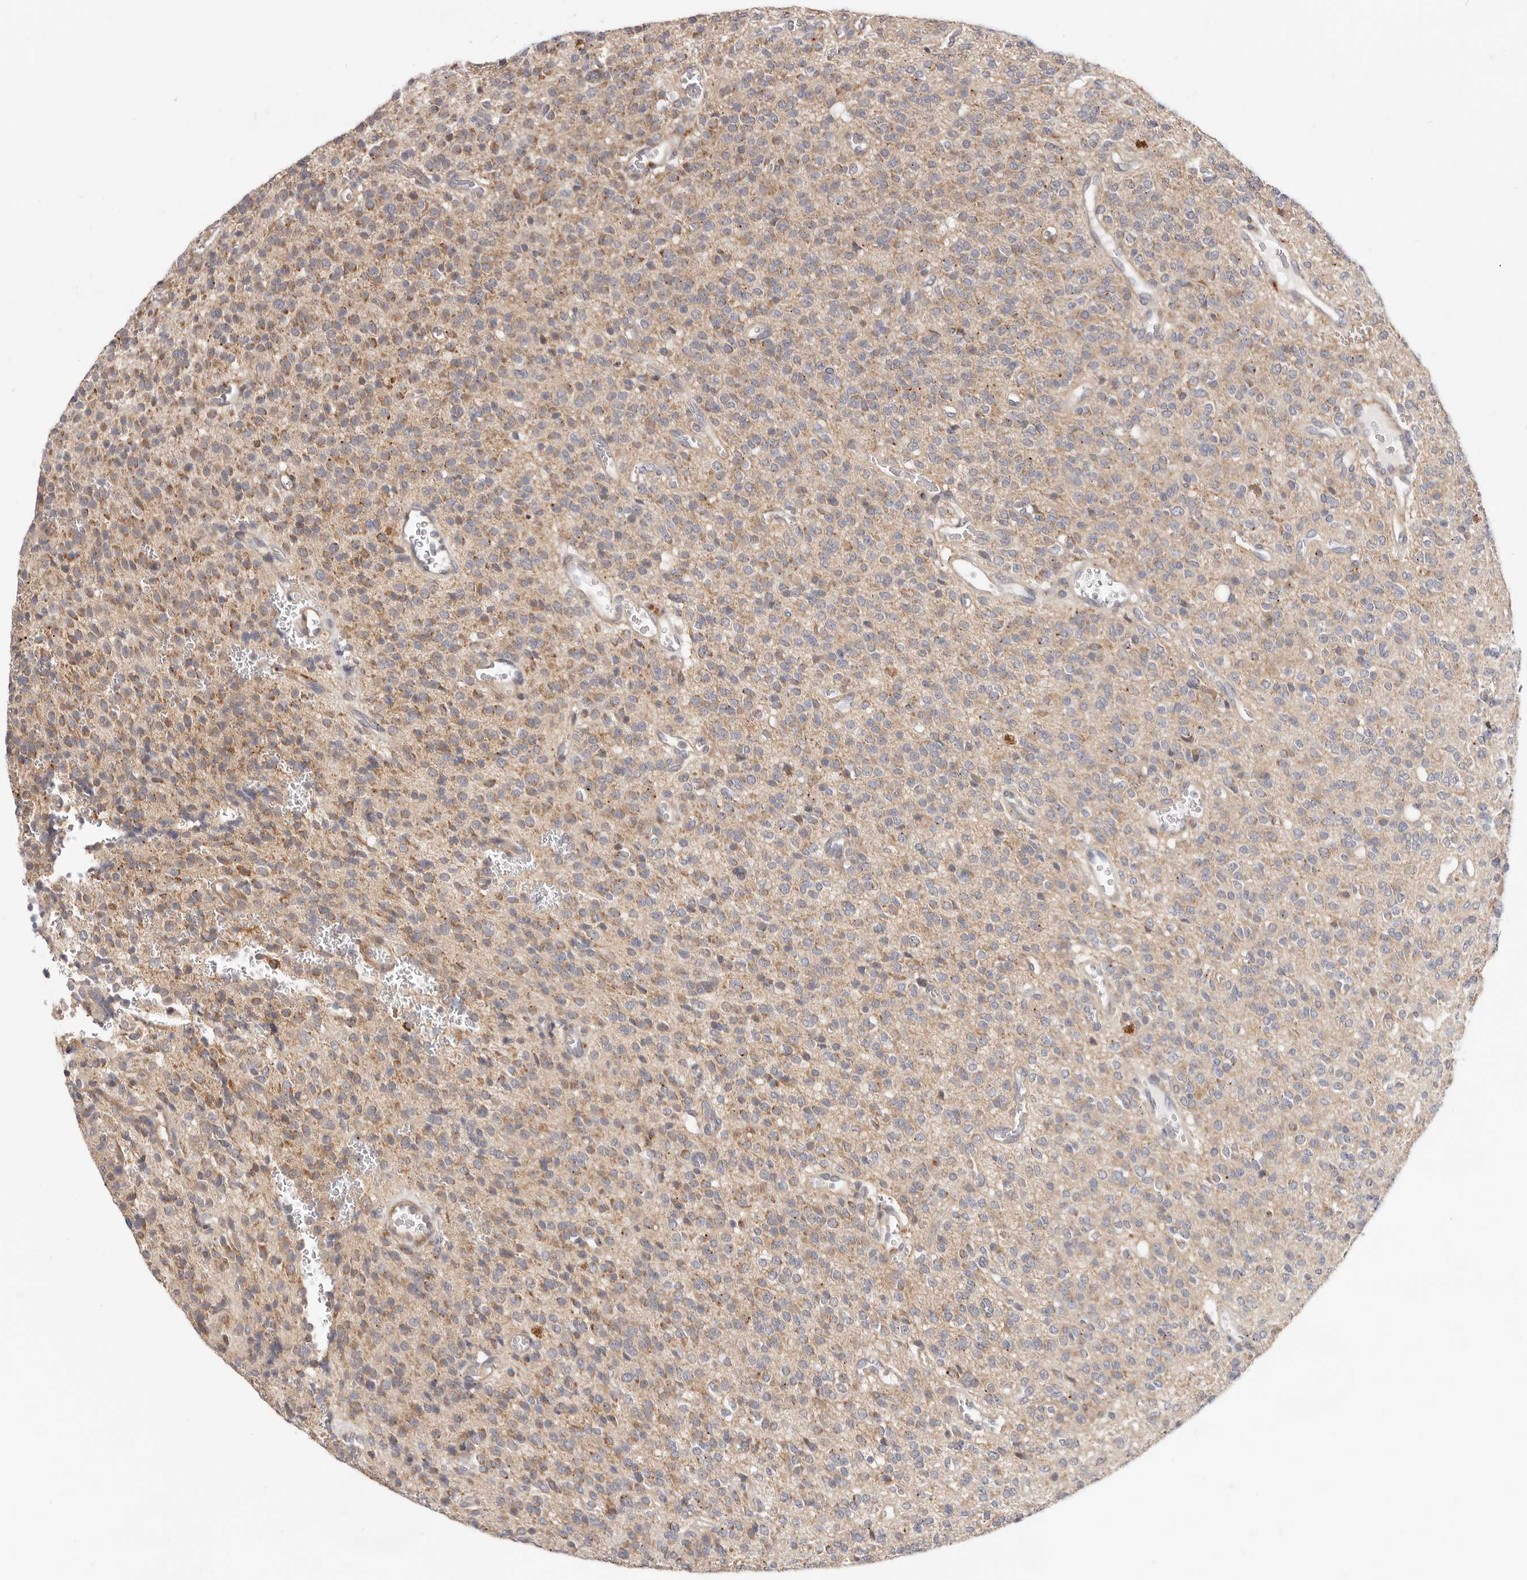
{"staining": {"intensity": "weak", "quantity": ">75%", "location": "cytoplasmic/membranous"}, "tissue": "glioma", "cell_type": "Tumor cells", "image_type": "cancer", "snomed": [{"axis": "morphology", "description": "Glioma, malignant, High grade"}, {"axis": "topography", "description": "Brain"}], "caption": "Immunohistochemistry (IHC) of malignant glioma (high-grade) displays low levels of weak cytoplasmic/membranous expression in approximately >75% of tumor cells.", "gene": "TOR3A", "patient": {"sex": "male", "age": 34}}